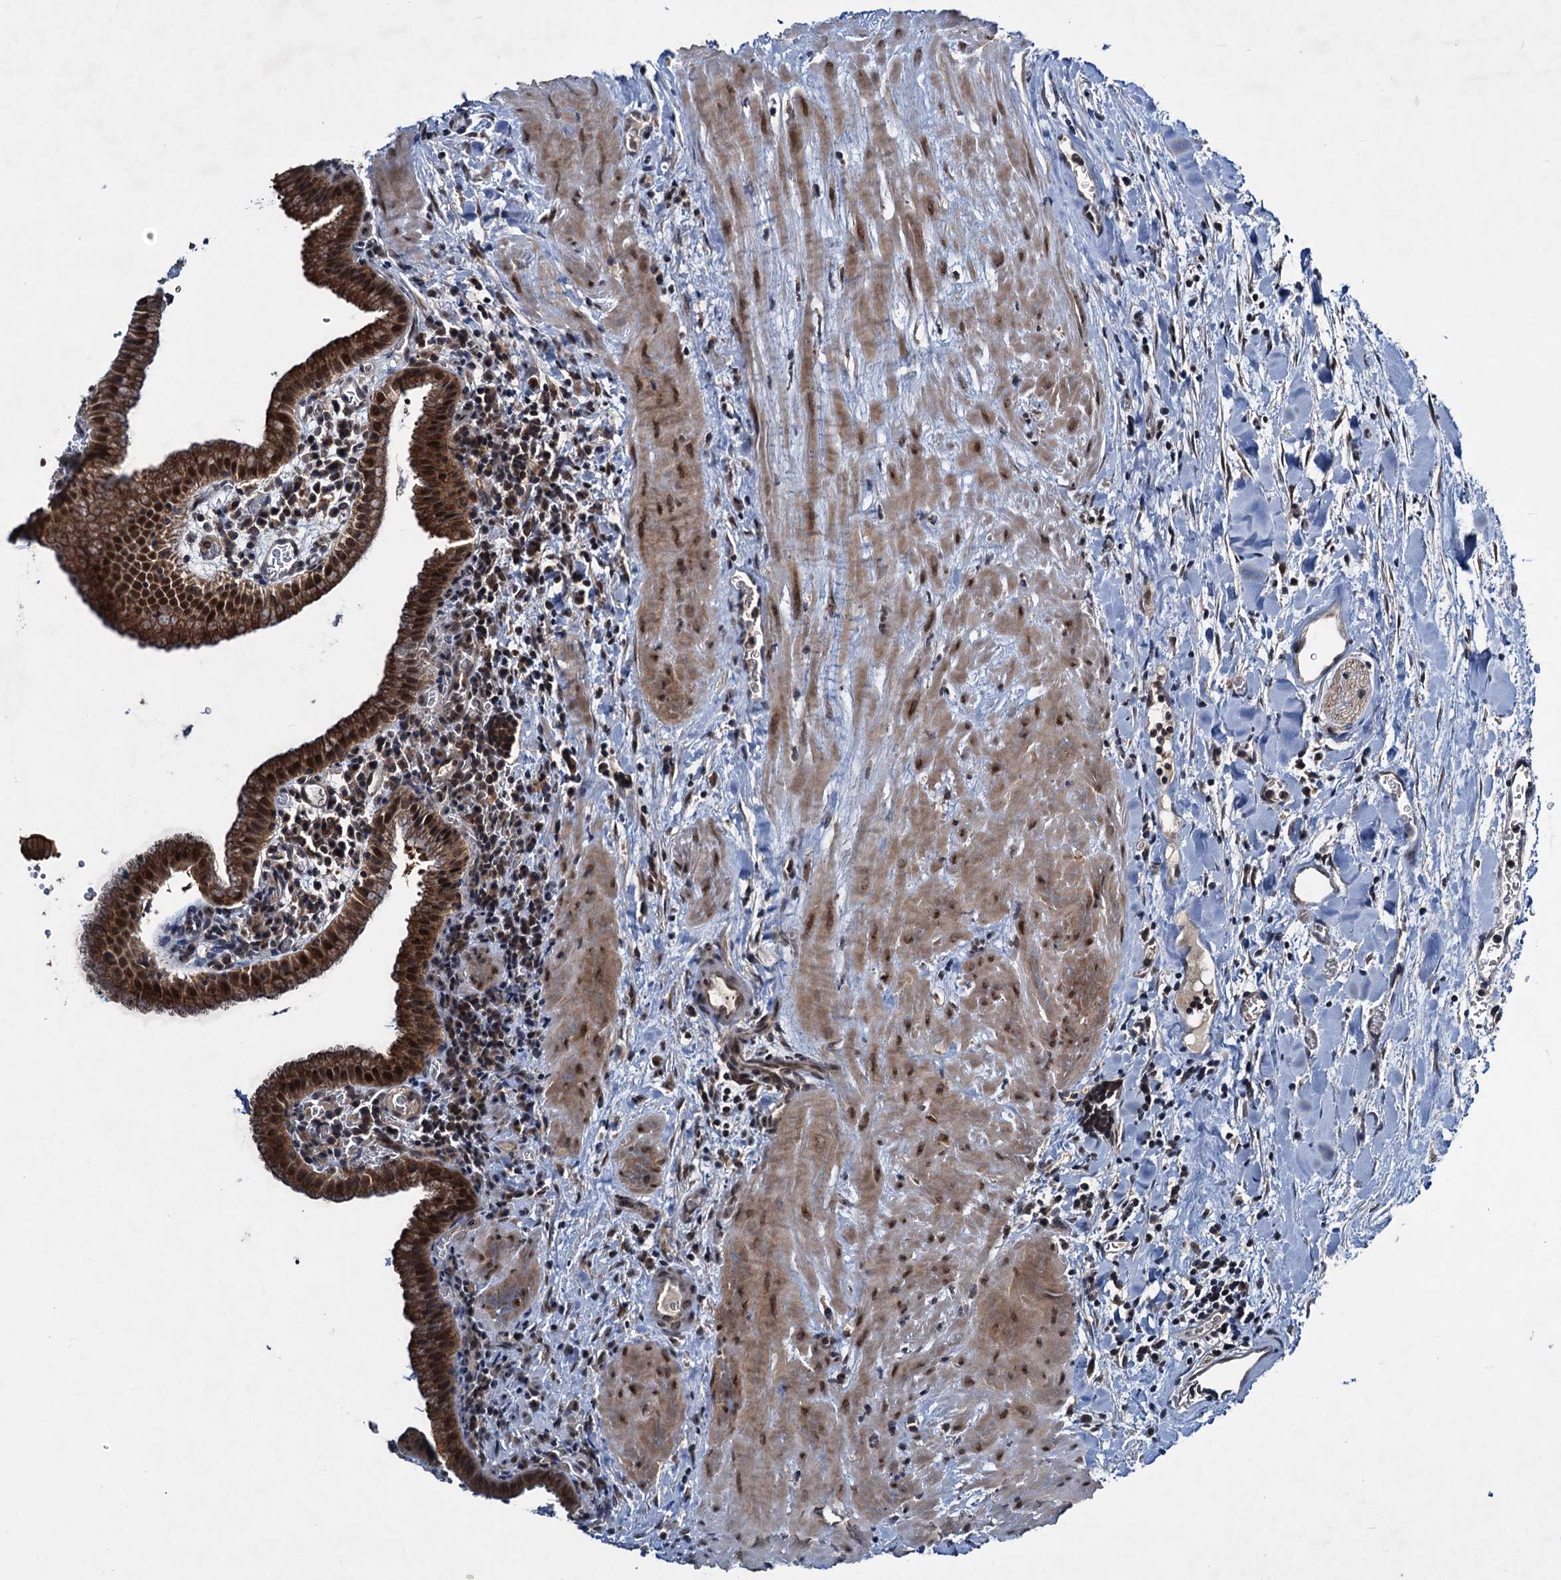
{"staining": {"intensity": "strong", "quantity": ">75%", "location": "cytoplasmic/membranous,nuclear"}, "tissue": "gallbladder", "cell_type": "Glandular cells", "image_type": "normal", "snomed": [{"axis": "morphology", "description": "Normal tissue, NOS"}, {"axis": "topography", "description": "Gallbladder"}], "caption": "Immunohistochemistry (DAB (3,3'-diaminobenzidine)) staining of unremarkable human gallbladder reveals strong cytoplasmic/membranous,nuclear protein staining in about >75% of glandular cells.", "gene": "RNF165", "patient": {"sex": "male", "age": 78}}